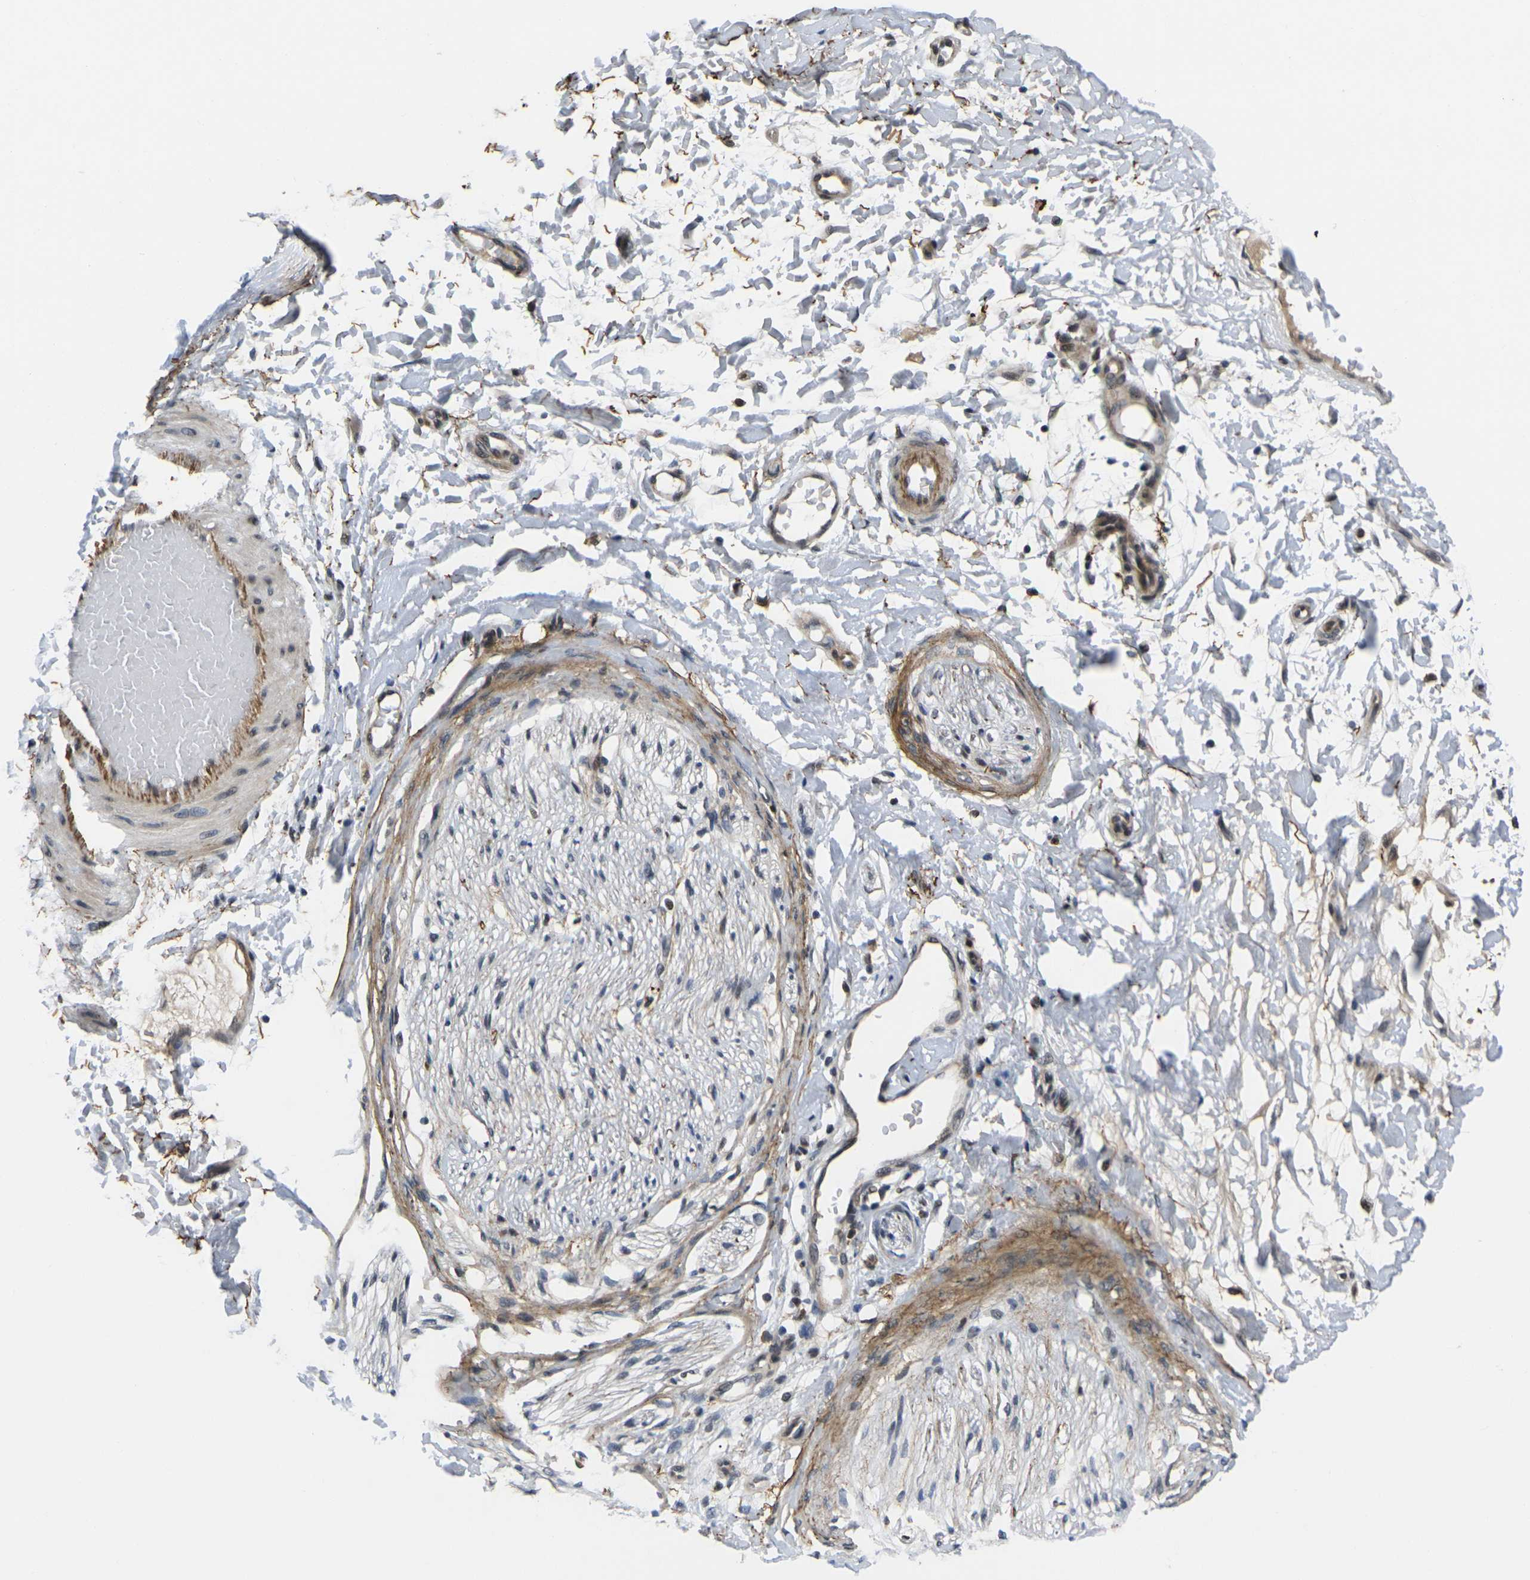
{"staining": {"intensity": "moderate", "quantity": ">75%", "location": "nuclear"}, "tissue": "adipose tissue", "cell_type": "Adipocytes", "image_type": "normal", "snomed": [{"axis": "morphology", "description": "Normal tissue, NOS"}, {"axis": "morphology", "description": "Squamous cell carcinoma, NOS"}, {"axis": "topography", "description": "Skin"}, {"axis": "topography", "description": "Peripheral nerve tissue"}], "caption": "Moderate nuclear protein expression is seen in about >75% of adipocytes in adipose tissue.", "gene": "RBM7", "patient": {"sex": "male", "age": 83}}